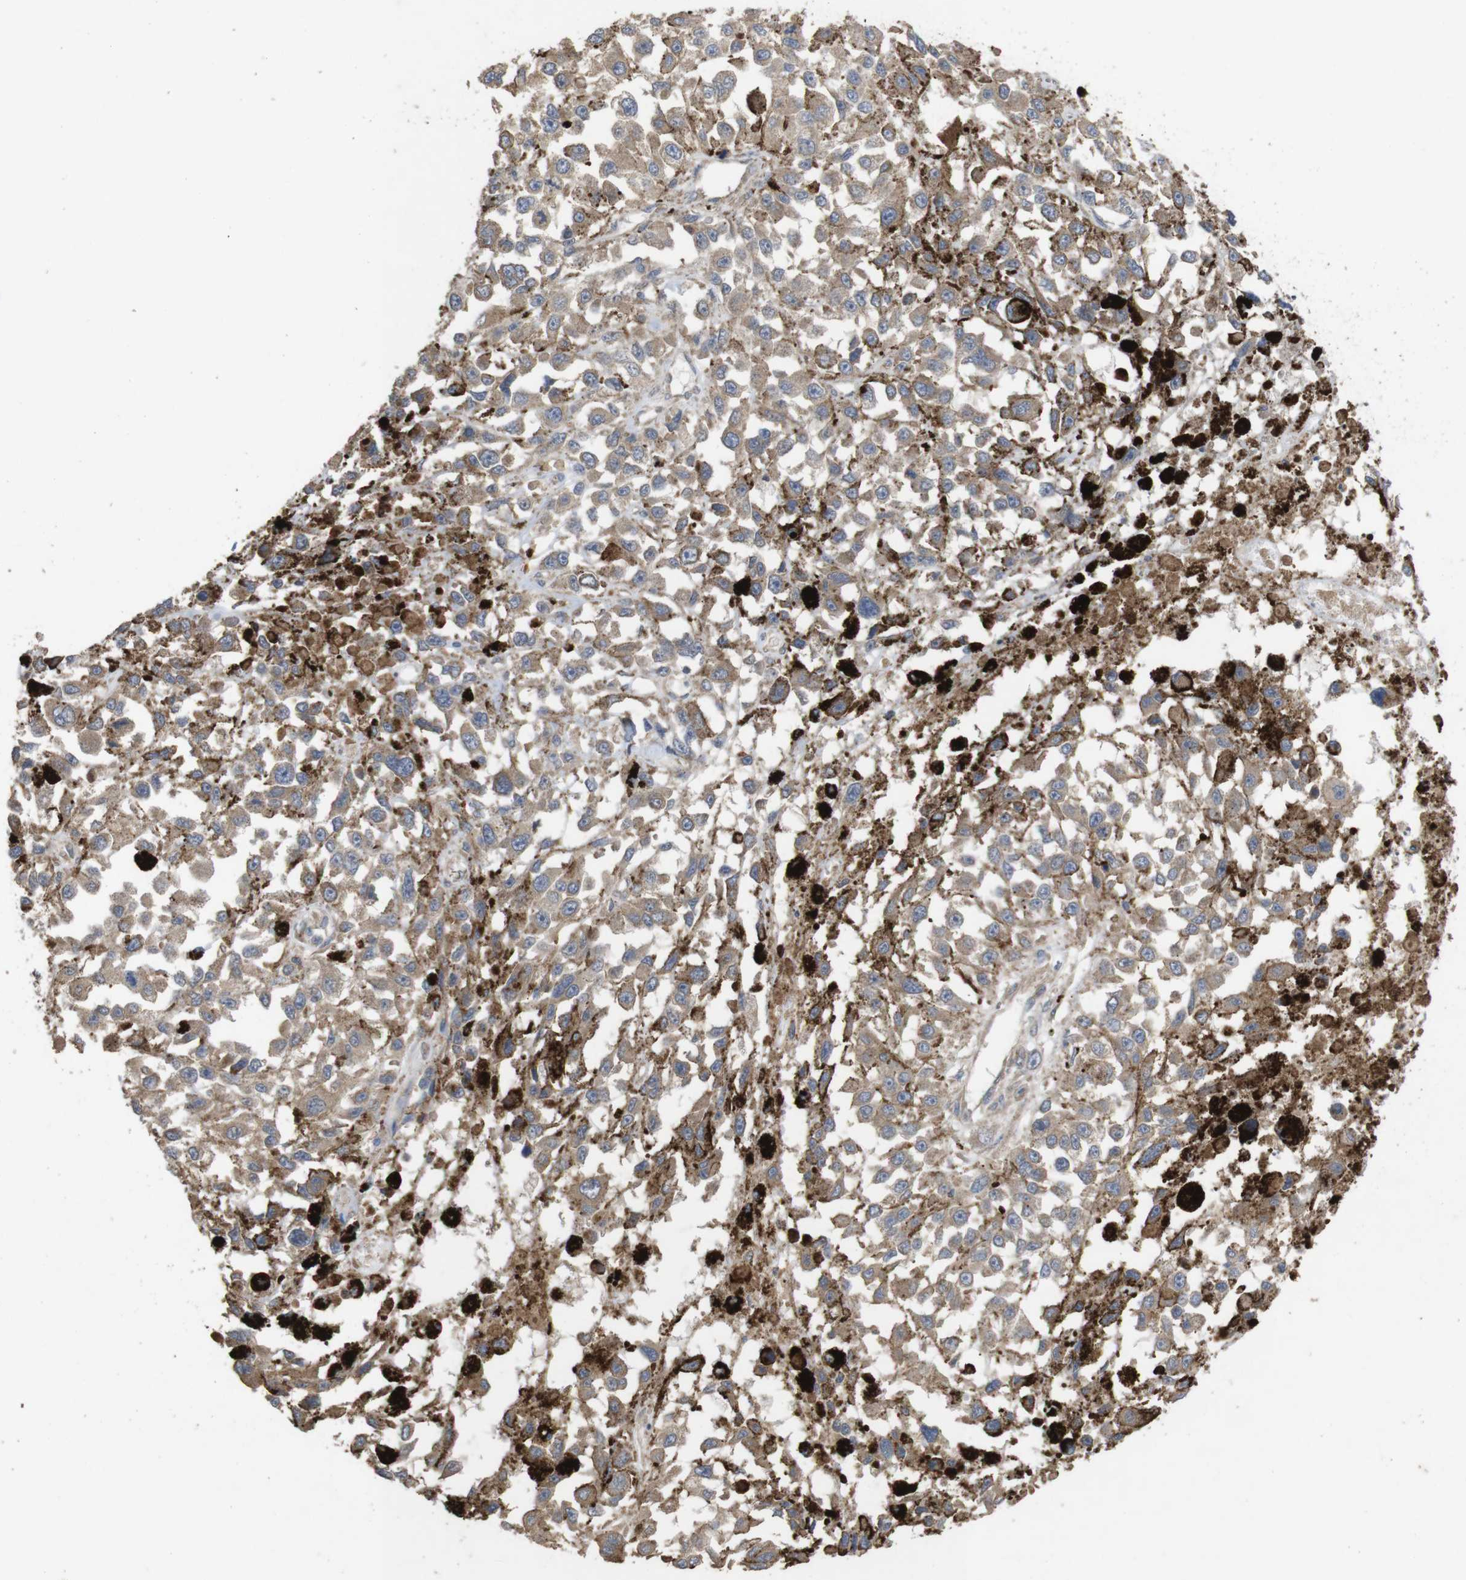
{"staining": {"intensity": "weak", "quantity": ">75%", "location": "cytoplasmic/membranous"}, "tissue": "melanoma", "cell_type": "Tumor cells", "image_type": "cancer", "snomed": [{"axis": "morphology", "description": "Malignant melanoma, Metastatic site"}, {"axis": "topography", "description": "Lymph node"}], "caption": "High-power microscopy captured an immunohistochemistry (IHC) micrograph of malignant melanoma (metastatic site), revealing weak cytoplasmic/membranous expression in approximately >75% of tumor cells. The protein of interest is stained brown, and the nuclei are stained in blue (DAB (3,3'-diaminobenzidine) IHC with brightfield microscopy, high magnification).", "gene": "KCNS3", "patient": {"sex": "male", "age": 59}}